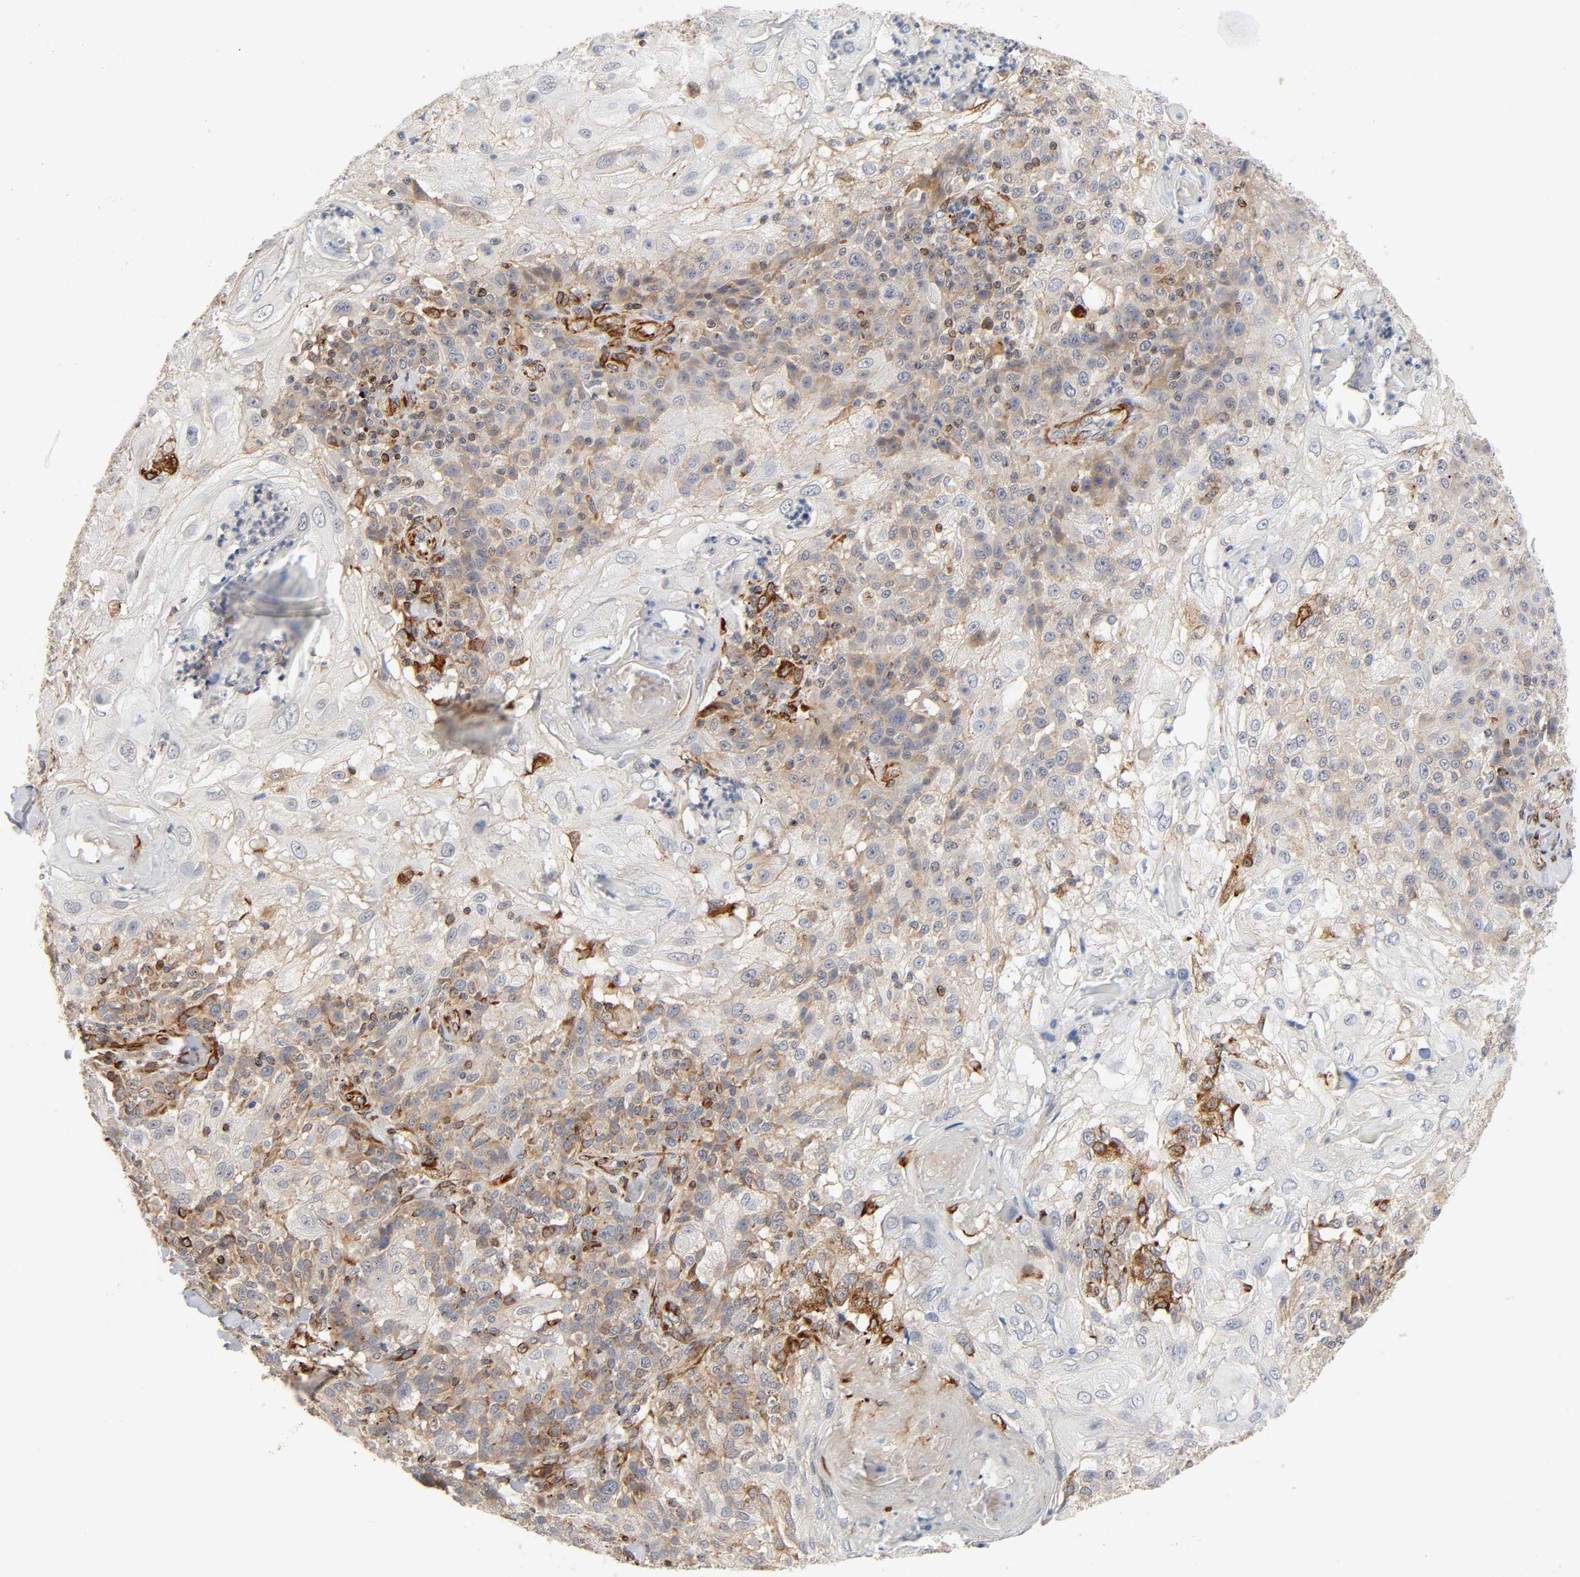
{"staining": {"intensity": "moderate", "quantity": "25%-75%", "location": "cytoplasmic/membranous"}, "tissue": "skin cancer", "cell_type": "Tumor cells", "image_type": "cancer", "snomed": [{"axis": "morphology", "description": "Normal tissue, NOS"}, {"axis": "morphology", "description": "Squamous cell carcinoma, NOS"}, {"axis": "topography", "description": "Skin"}], "caption": "Immunohistochemistry micrograph of neoplastic tissue: human skin squamous cell carcinoma stained using immunohistochemistry displays medium levels of moderate protein expression localized specifically in the cytoplasmic/membranous of tumor cells, appearing as a cytoplasmic/membranous brown color.", "gene": "REEP6", "patient": {"sex": "female", "age": 83}}